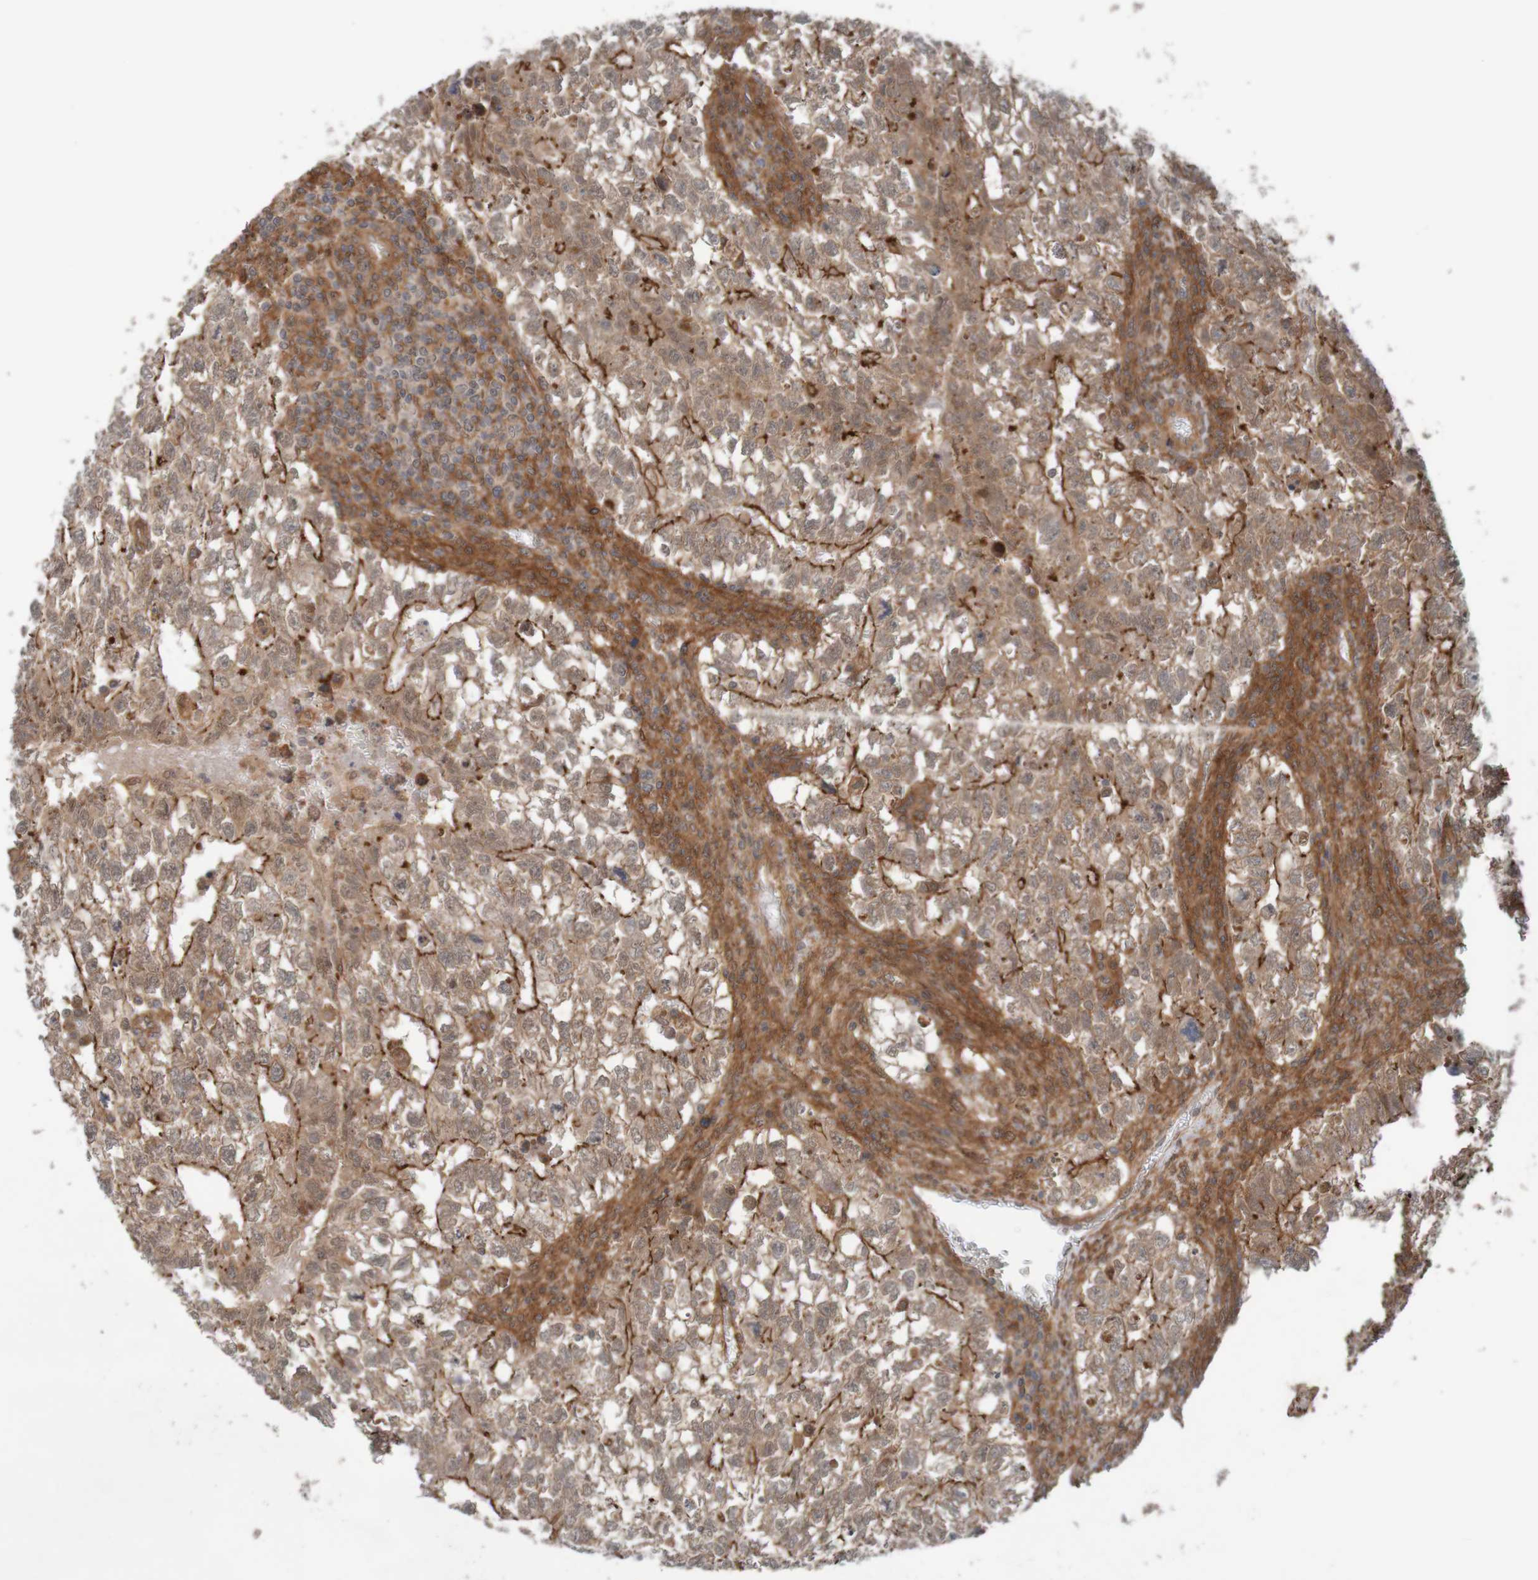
{"staining": {"intensity": "weak", "quantity": ">75%", "location": "cytoplasmic/membranous"}, "tissue": "testis cancer", "cell_type": "Tumor cells", "image_type": "cancer", "snomed": [{"axis": "morphology", "description": "Seminoma, NOS"}, {"axis": "morphology", "description": "Carcinoma, Embryonal, NOS"}, {"axis": "topography", "description": "Testis"}], "caption": "High-power microscopy captured an immunohistochemistry (IHC) image of embryonal carcinoma (testis), revealing weak cytoplasmic/membranous staining in approximately >75% of tumor cells.", "gene": "ARHGEF11", "patient": {"sex": "male", "age": 38}}